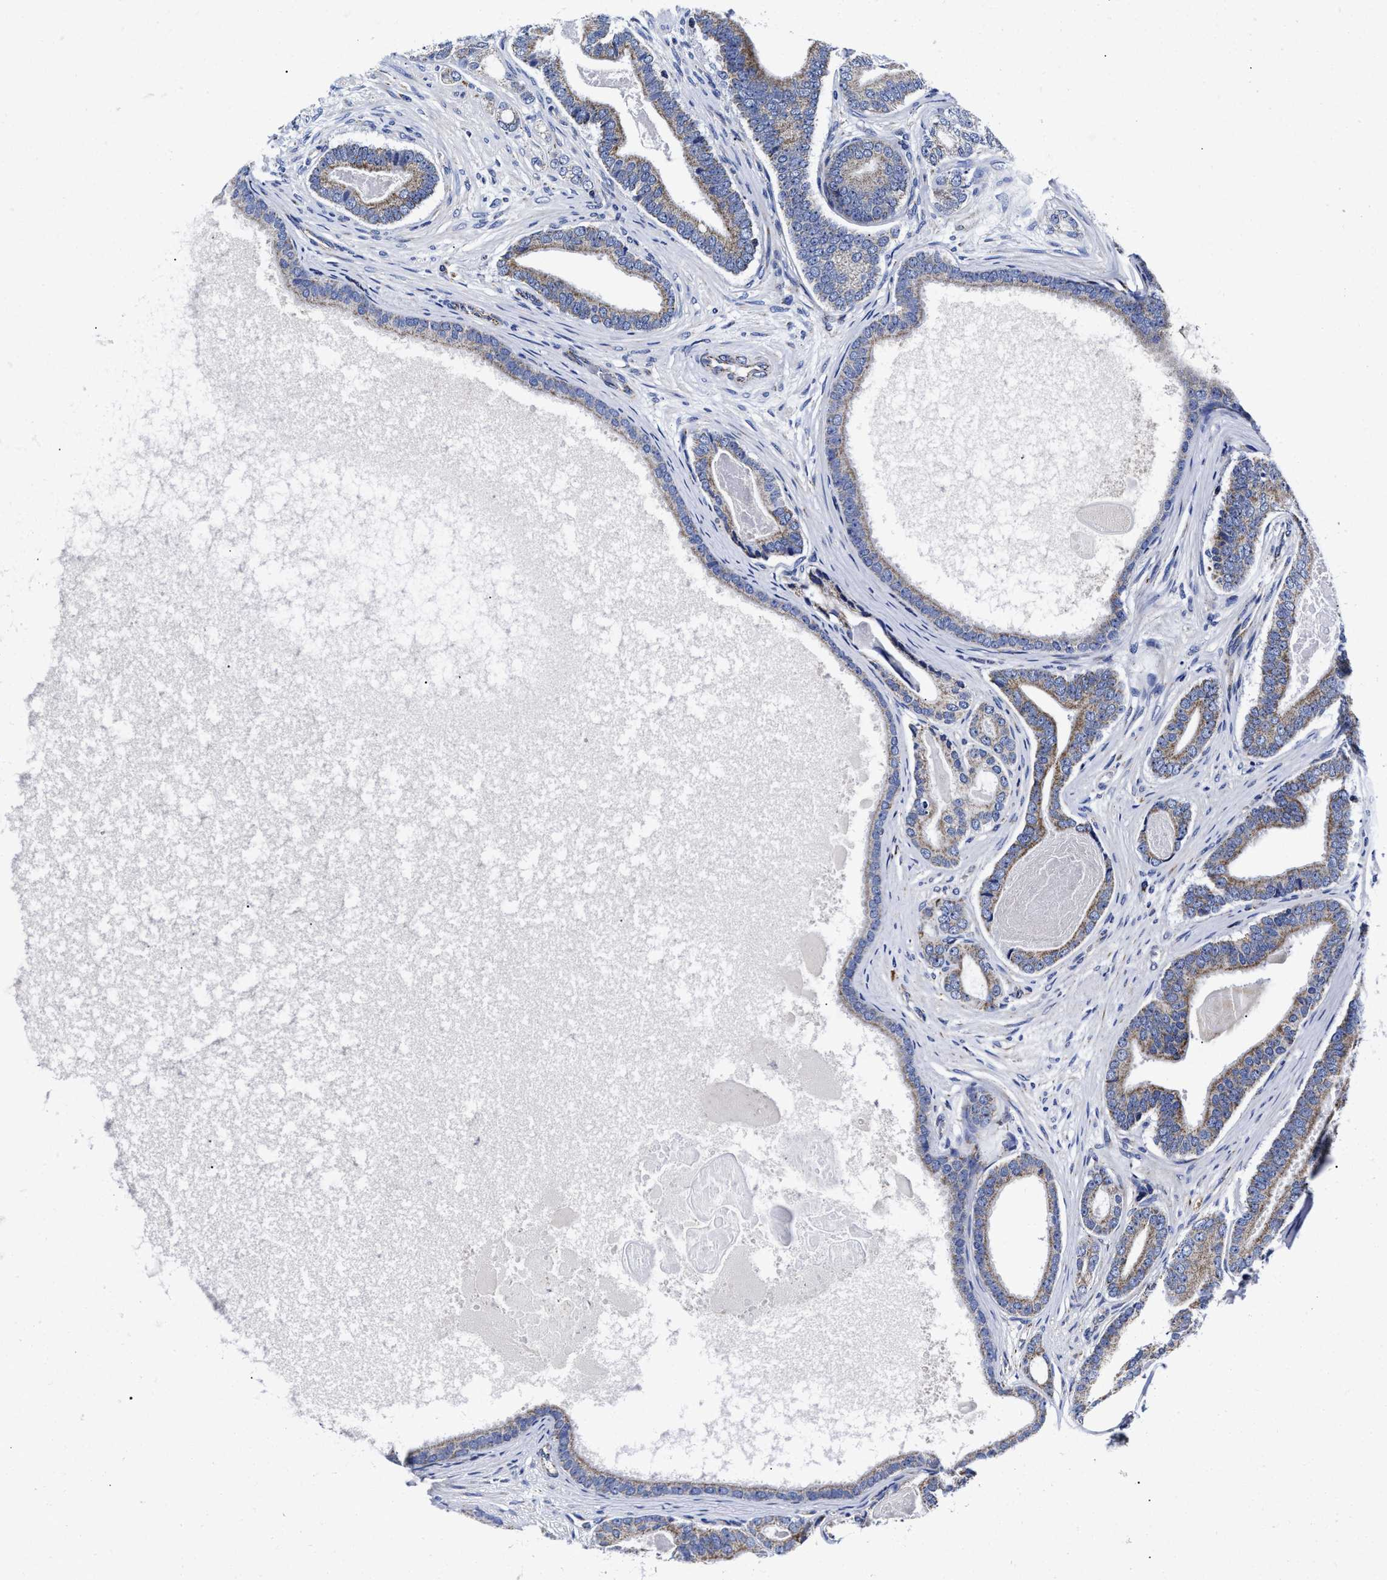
{"staining": {"intensity": "weak", "quantity": ">75%", "location": "cytoplasmic/membranous"}, "tissue": "prostate cancer", "cell_type": "Tumor cells", "image_type": "cancer", "snomed": [{"axis": "morphology", "description": "Adenocarcinoma, High grade"}, {"axis": "topography", "description": "Prostate"}], "caption": "Prostate adenocarcinoma (high-grade) tissue shows weak cytoplasmic/membranous expression in about >75% of tumor cells, visualized by immunohistochemistry. (Stains: DAB in brown, nuclei in blue, Microscopy: brightfield microscopy at high magnification).", "gene": "HINT2", "patient": {"sex": "male", "age": 60}}